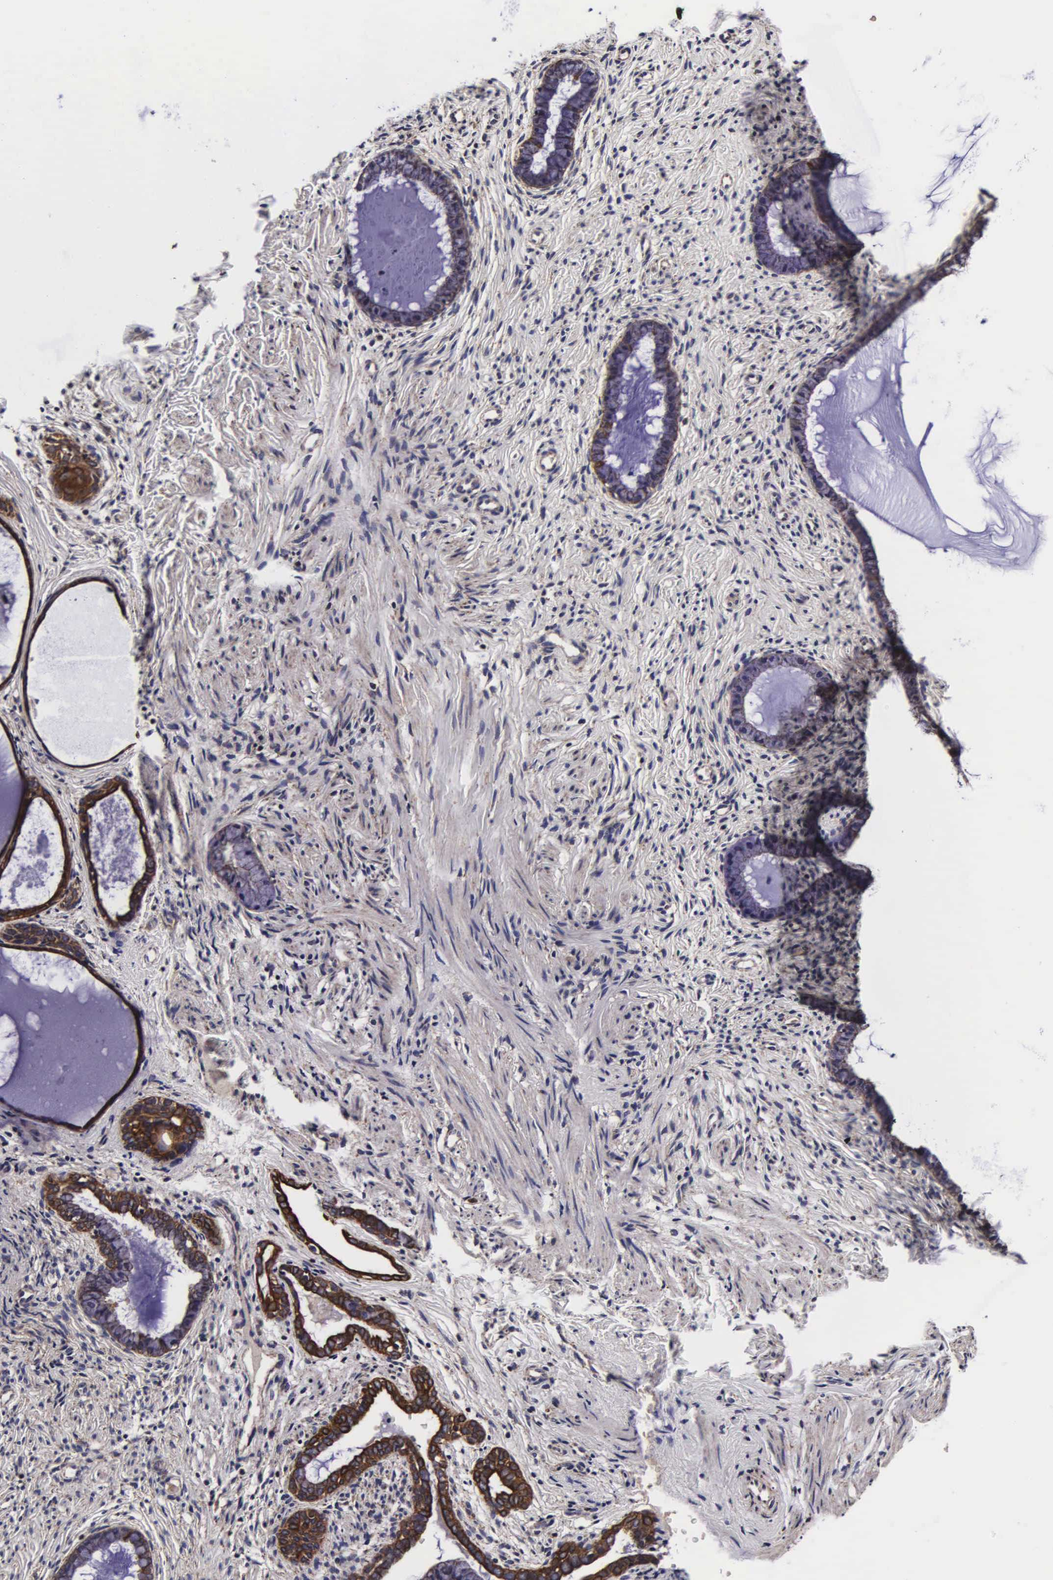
{"staining": {"intensity": "weak", "quantity": "25%-75%", "location": "cytoplasmic/membranous"}, "tissue": "cervix", "cell_type": "Glandular cells", "image_type": "normal", "snomed": [{"axis": "morphology", "description": "Normal tissue, NOS"}, {"axis": "topography", "description": "Cervix"}], "caption": "An immunohistochemistry (IHC) histopathology image of normal tissue is shown. Protein staining in brown highlights weak cytoplasmic/membranous positivity in cervix within glandular cells. (DAB (3,3'-diaminobenzidine) IHC with brightfield microscopy, high magnification).", "gene": "PSMA3", "patient": {"sex": "female", "age": 70}}